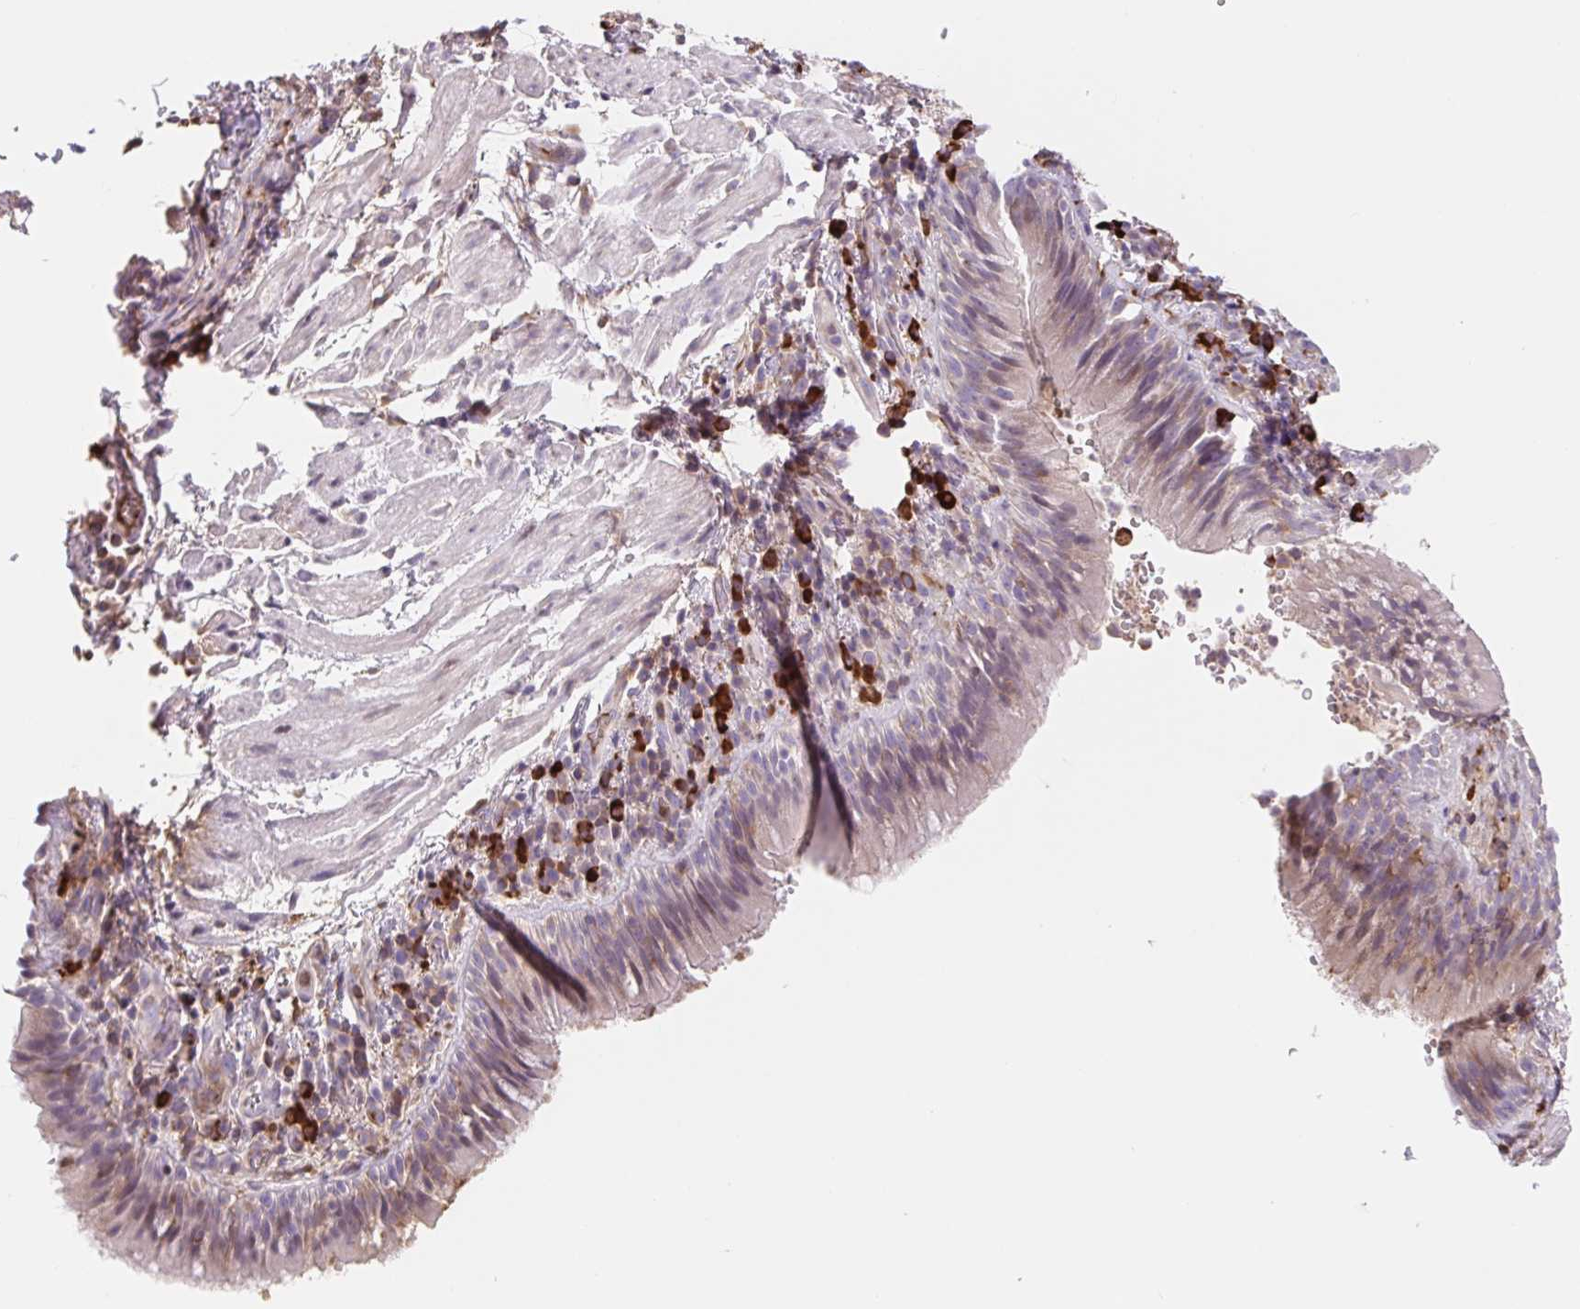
{"staining": {"intensity": "weak", "quantity": "25%-75%", "location": "nuclear"}, "tissue": "bronchus", "cell_type": "Respiratory epithelial cells", "image_type": "normal", "snomed": [{"axis": "morphology", "description": "Normal tissue, NOS"}, {"axis": "topography", "description": "Lymph node"}, {"axis": "topography", "description": "Bronchus"}], "caption": "This image reveals immunohistochemistry (IHC) staining of benign bronchus, with low weak nuclear staining in about 25%-75% of respiratory epithelial cells.", "gene": "TPRG1", "patient": {"sex": "male", "age": 56}}